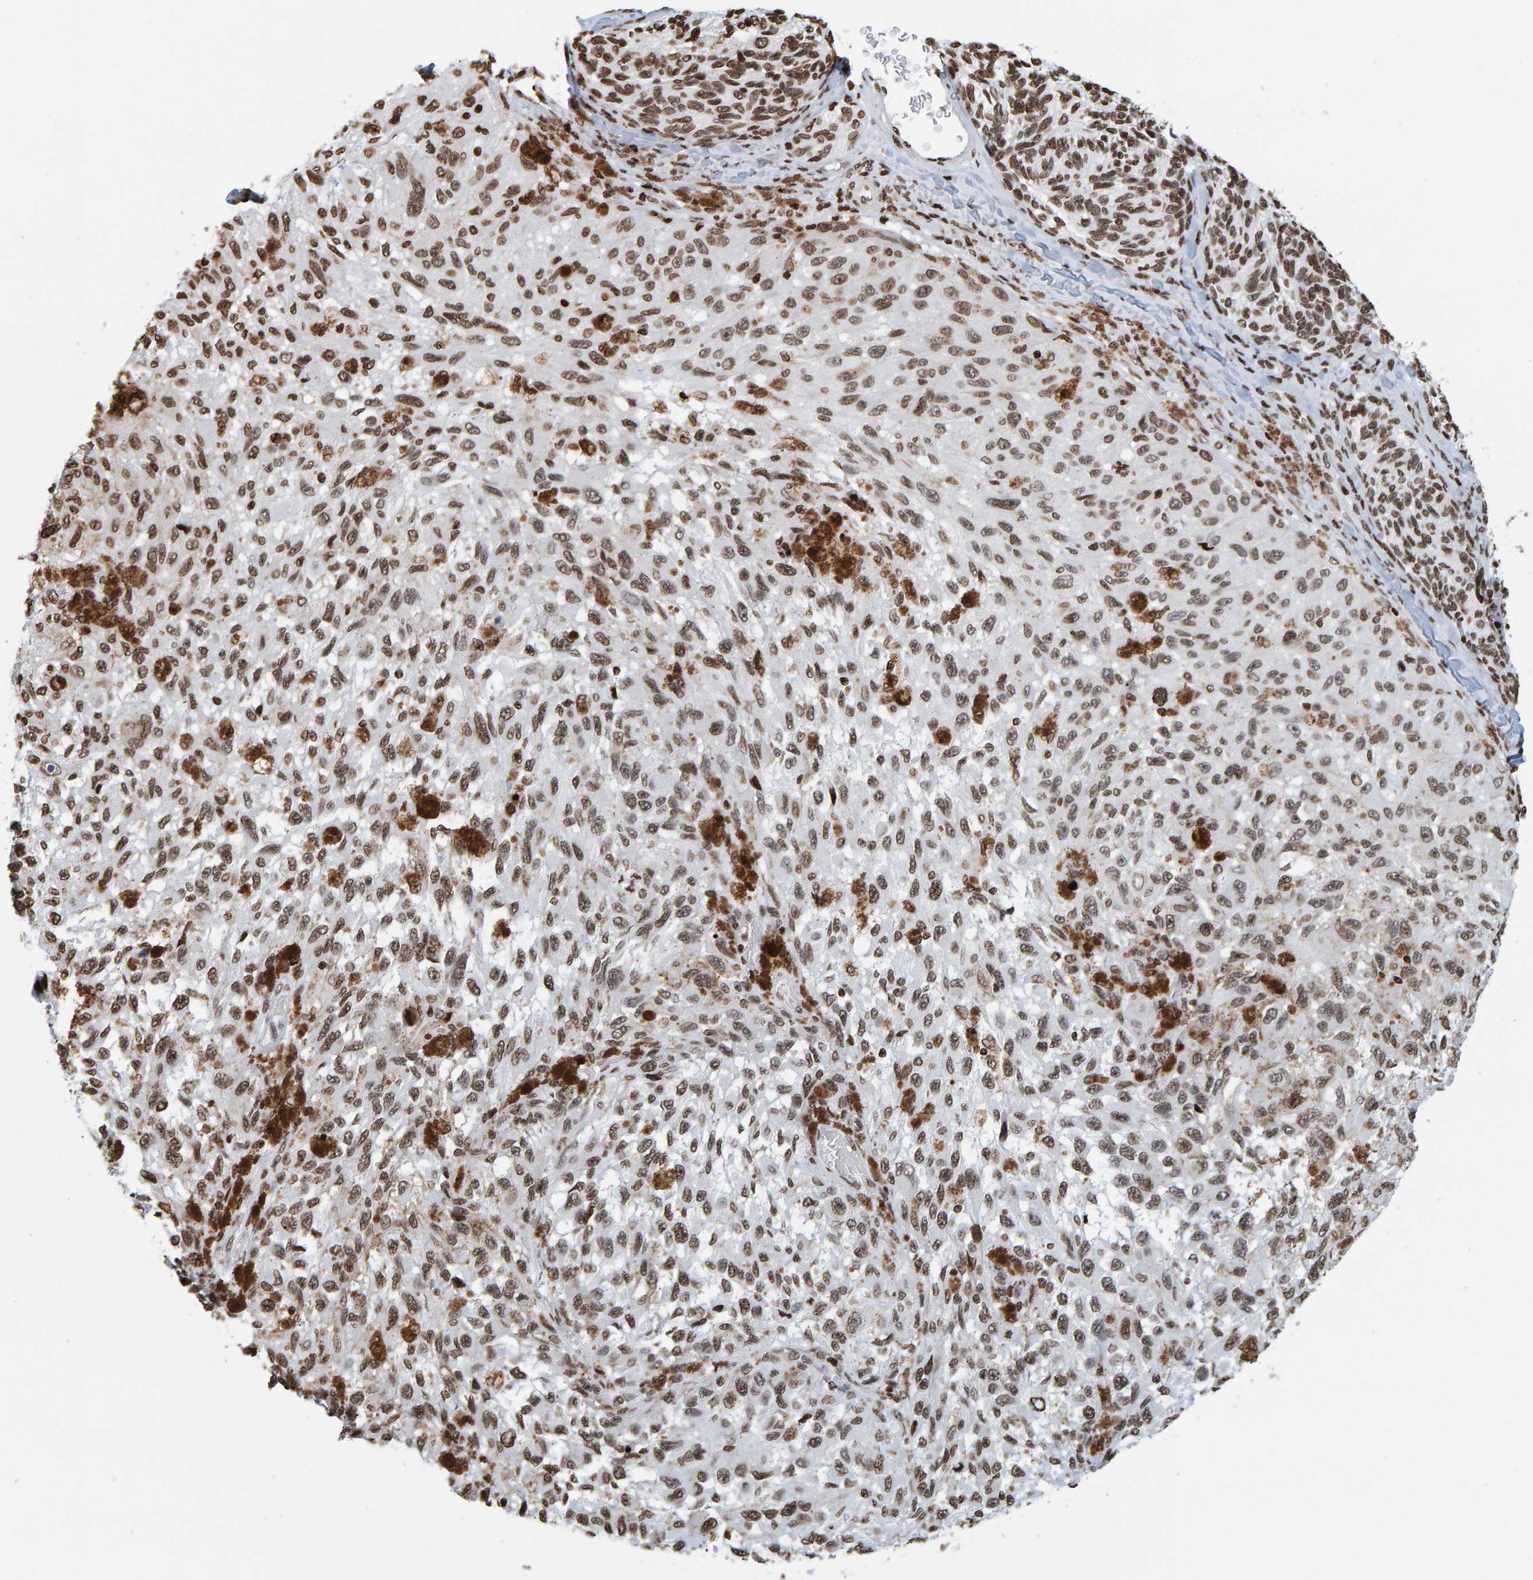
{"staining": {"intensity": "moderate", "quantity": ">75%", "location": "cytoplasmic/membranous,nuclear"}, "tissue": "melanoma", "cell_type": "Tumor cells", "image_type": "cancer", "snomed": [{"axis": "morphology", "description": "Malignant melanoma, NOS"}, {"axis": "topography", "description": "Skin"}], "caption": "A medium amount of moderate cytoplasmic/membranous and nuclear expression is identified in approximately >75% of tumor cells in malignant melanoma tissue.", "gene": "BRF2", "patient": {"sex": "female", "age": 73}}